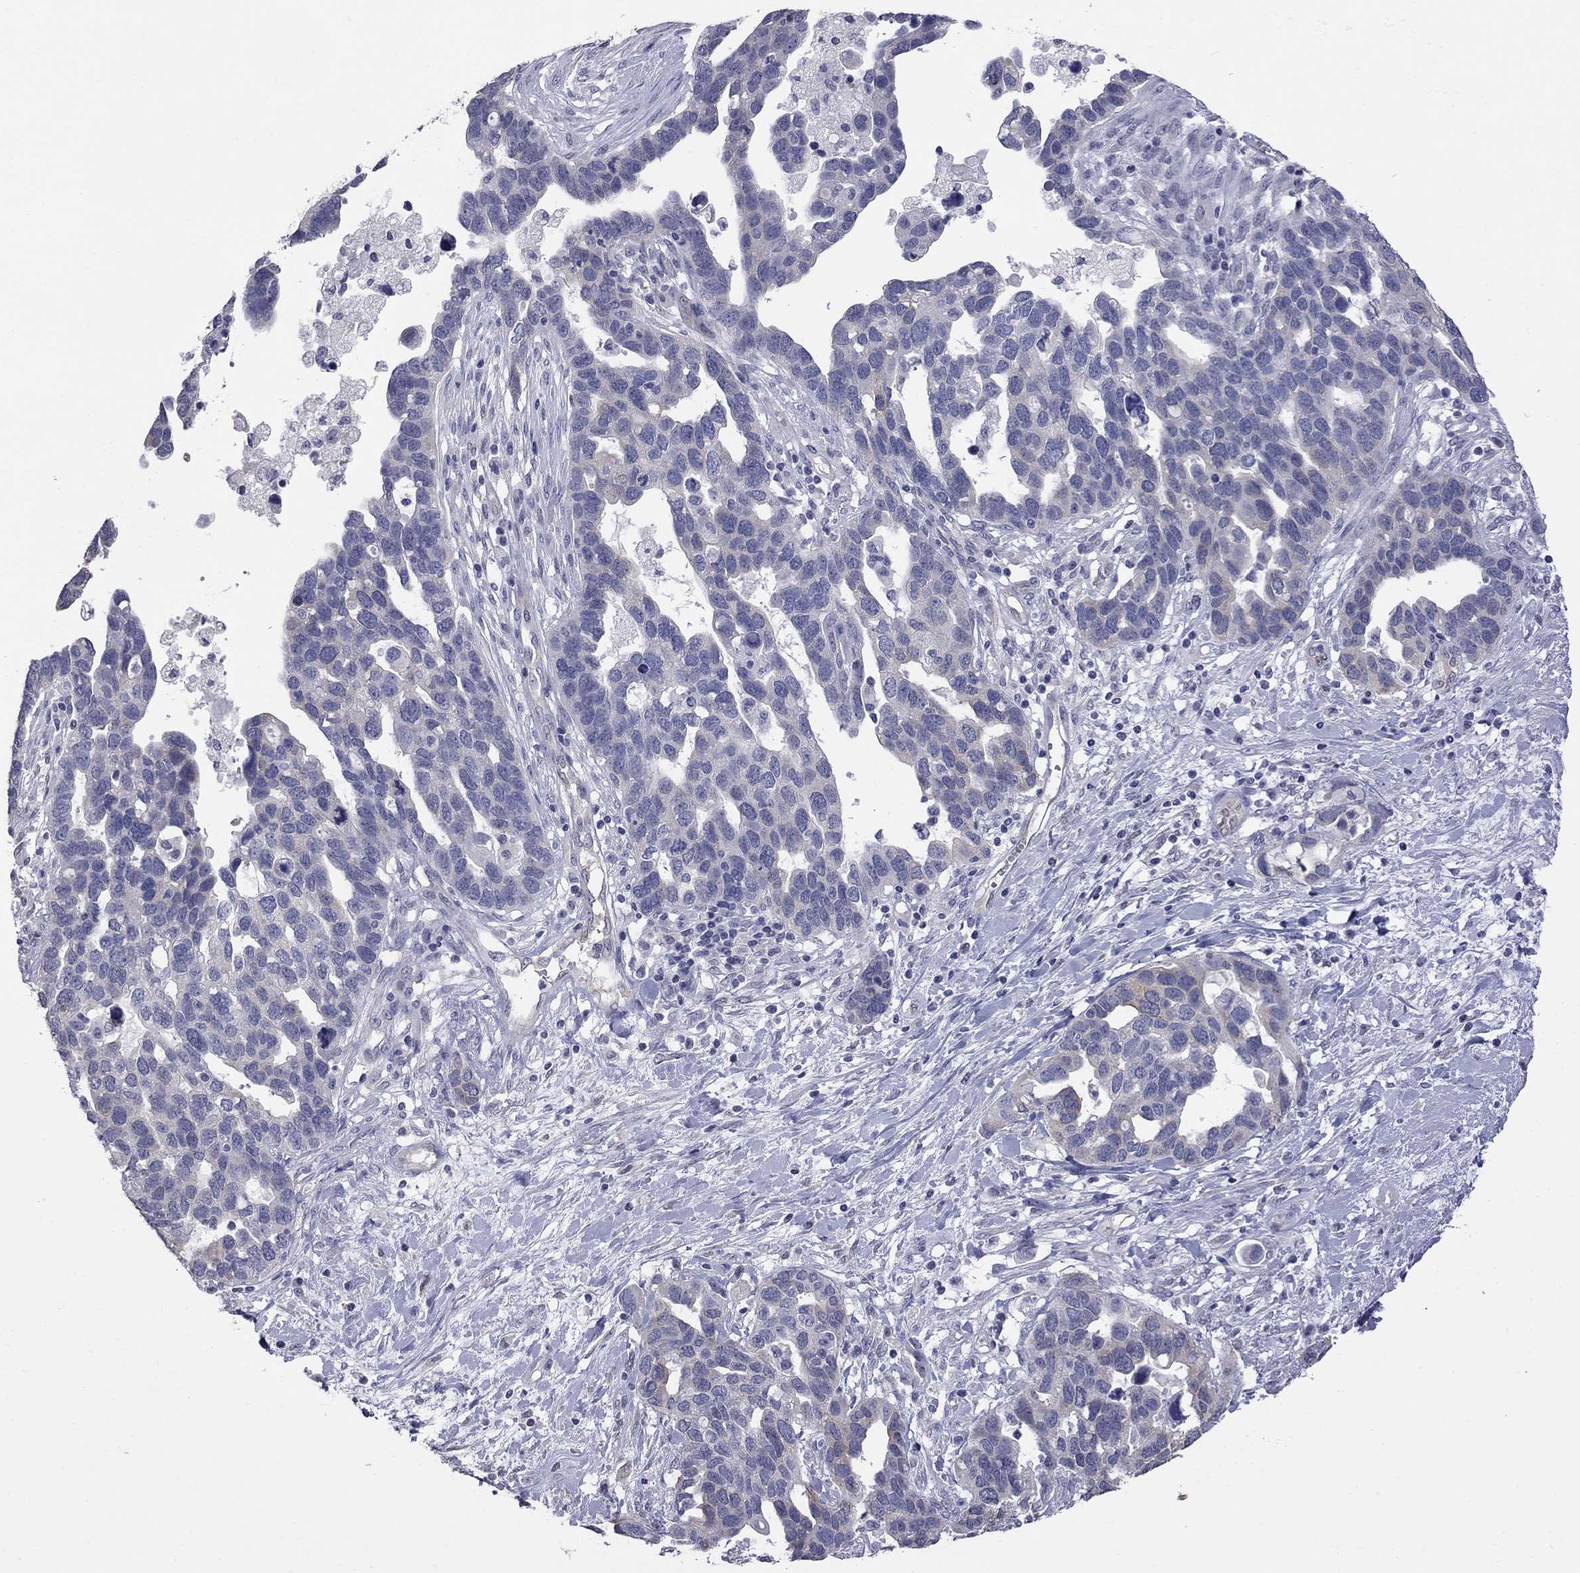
{"staining": {"intensity": "negative", "quantity": "none", "location": "none"}, "tissue": "ovarian cancer", "cell_type": "Tumor cells", "image_type": "cancer", "snomed": [{"axis": "morphology", "description": "Cystadenocarcinoma, serous, NOS"}, {"axis": "topography", "description": "Ovary"}], "caption": "There is no significant positivity in tumor cells of ovarian cancer.", "gene": "HYLS1", "patient": {"sex": "female", "age": 54}}